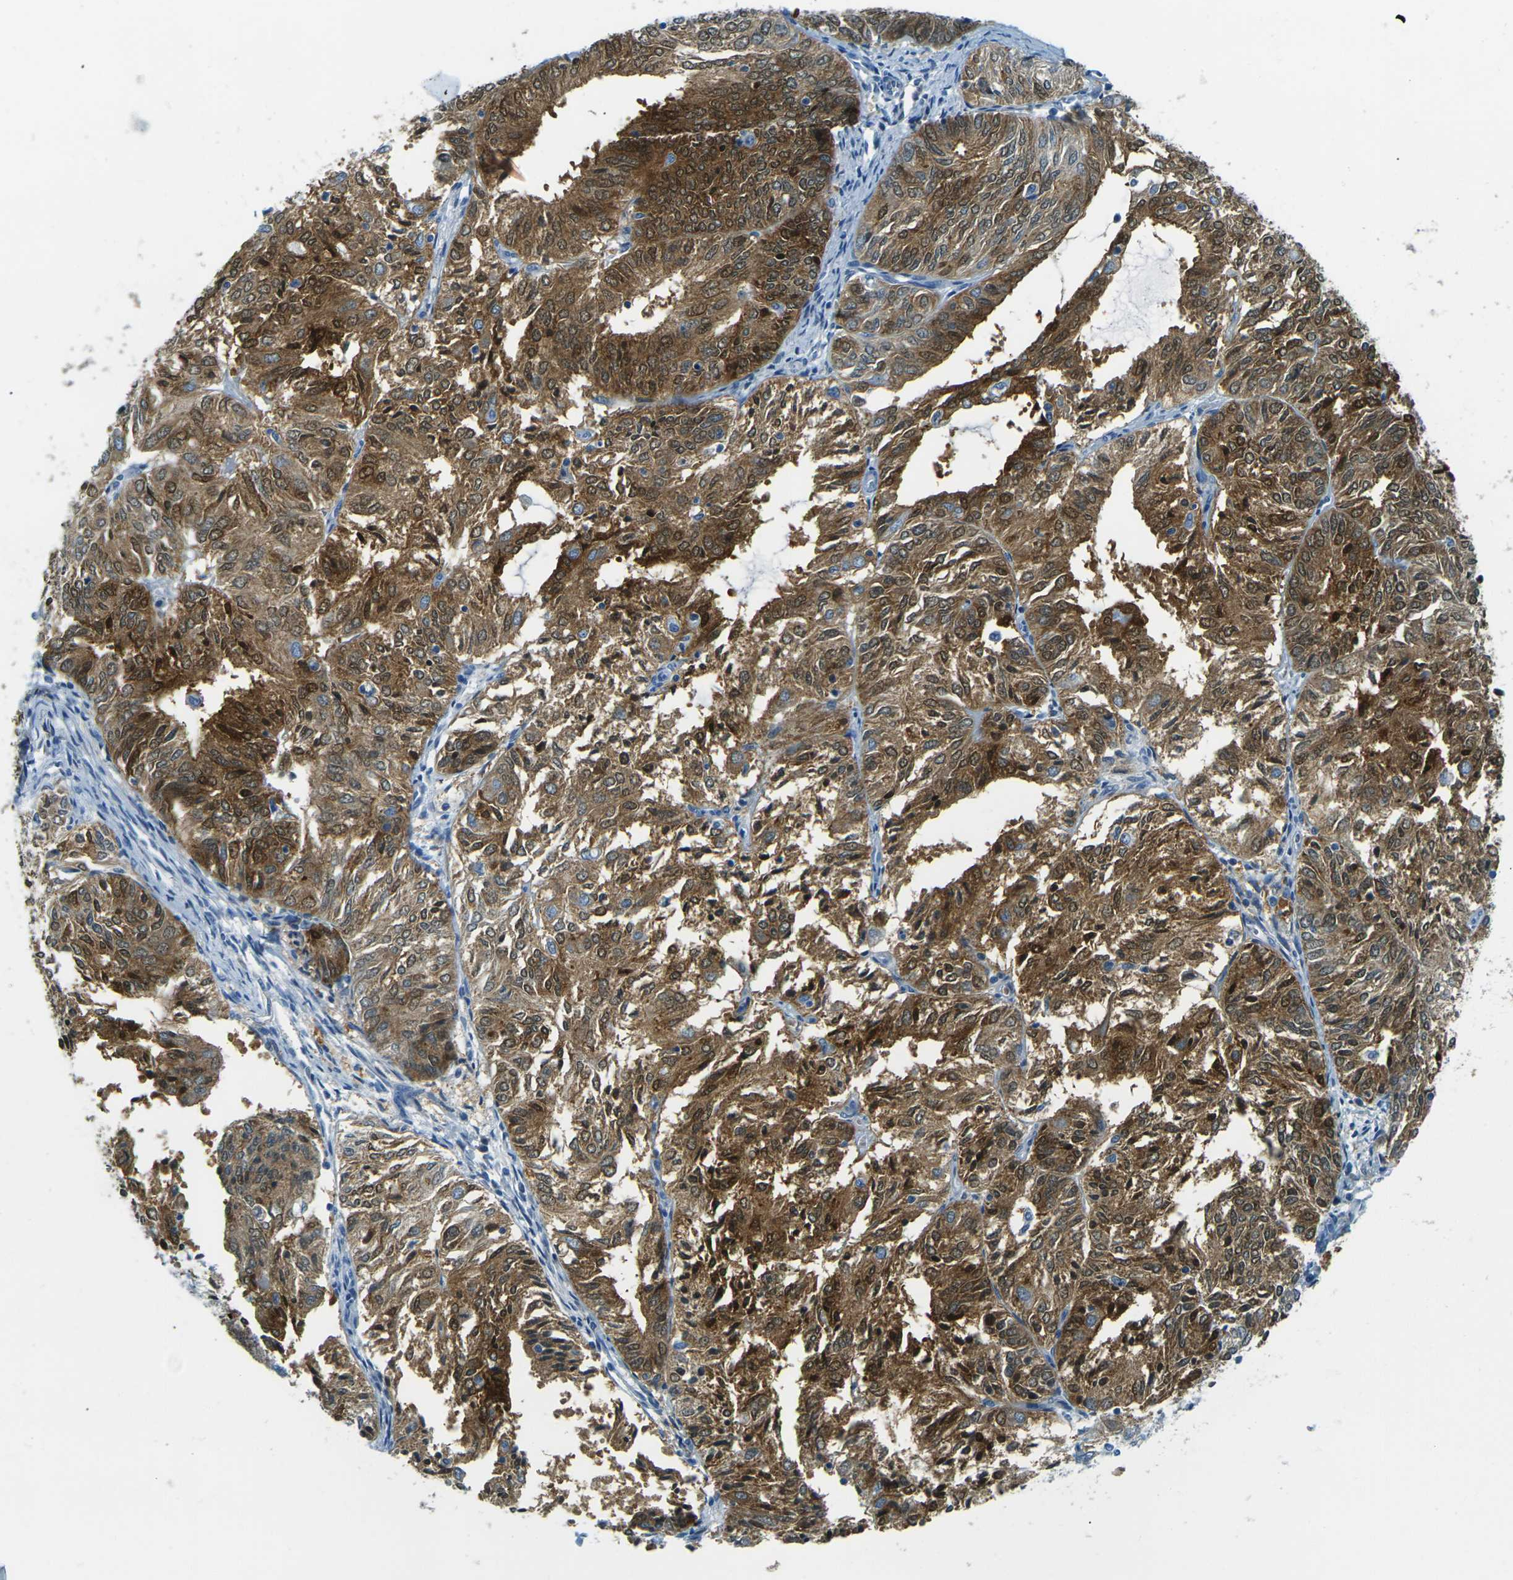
{"staining": {"intensity": "strong", "quantity": ">75%", "location": "cytoplasmic/membranous"}, "tissue": "endometrial cancer", "cell_type": "Tumor cells", "image_type": "cancer", "snomed": [{"axis": "morphology", "description": "Adenocarcinoma, NOS"}, {"axis": "topography", "description": "Uterus"}], "caption": "This micrograph demonstrates endometrial cancer (adenocarcinoma) stained with IHC to label a protein in brown. The cytoplasmic/membranous of tumor cells show strong positivity for the protein. Nuclei are counter-stained blue.", "gene": "OCLN", "patient": {"sex": "female", "age": 60}}